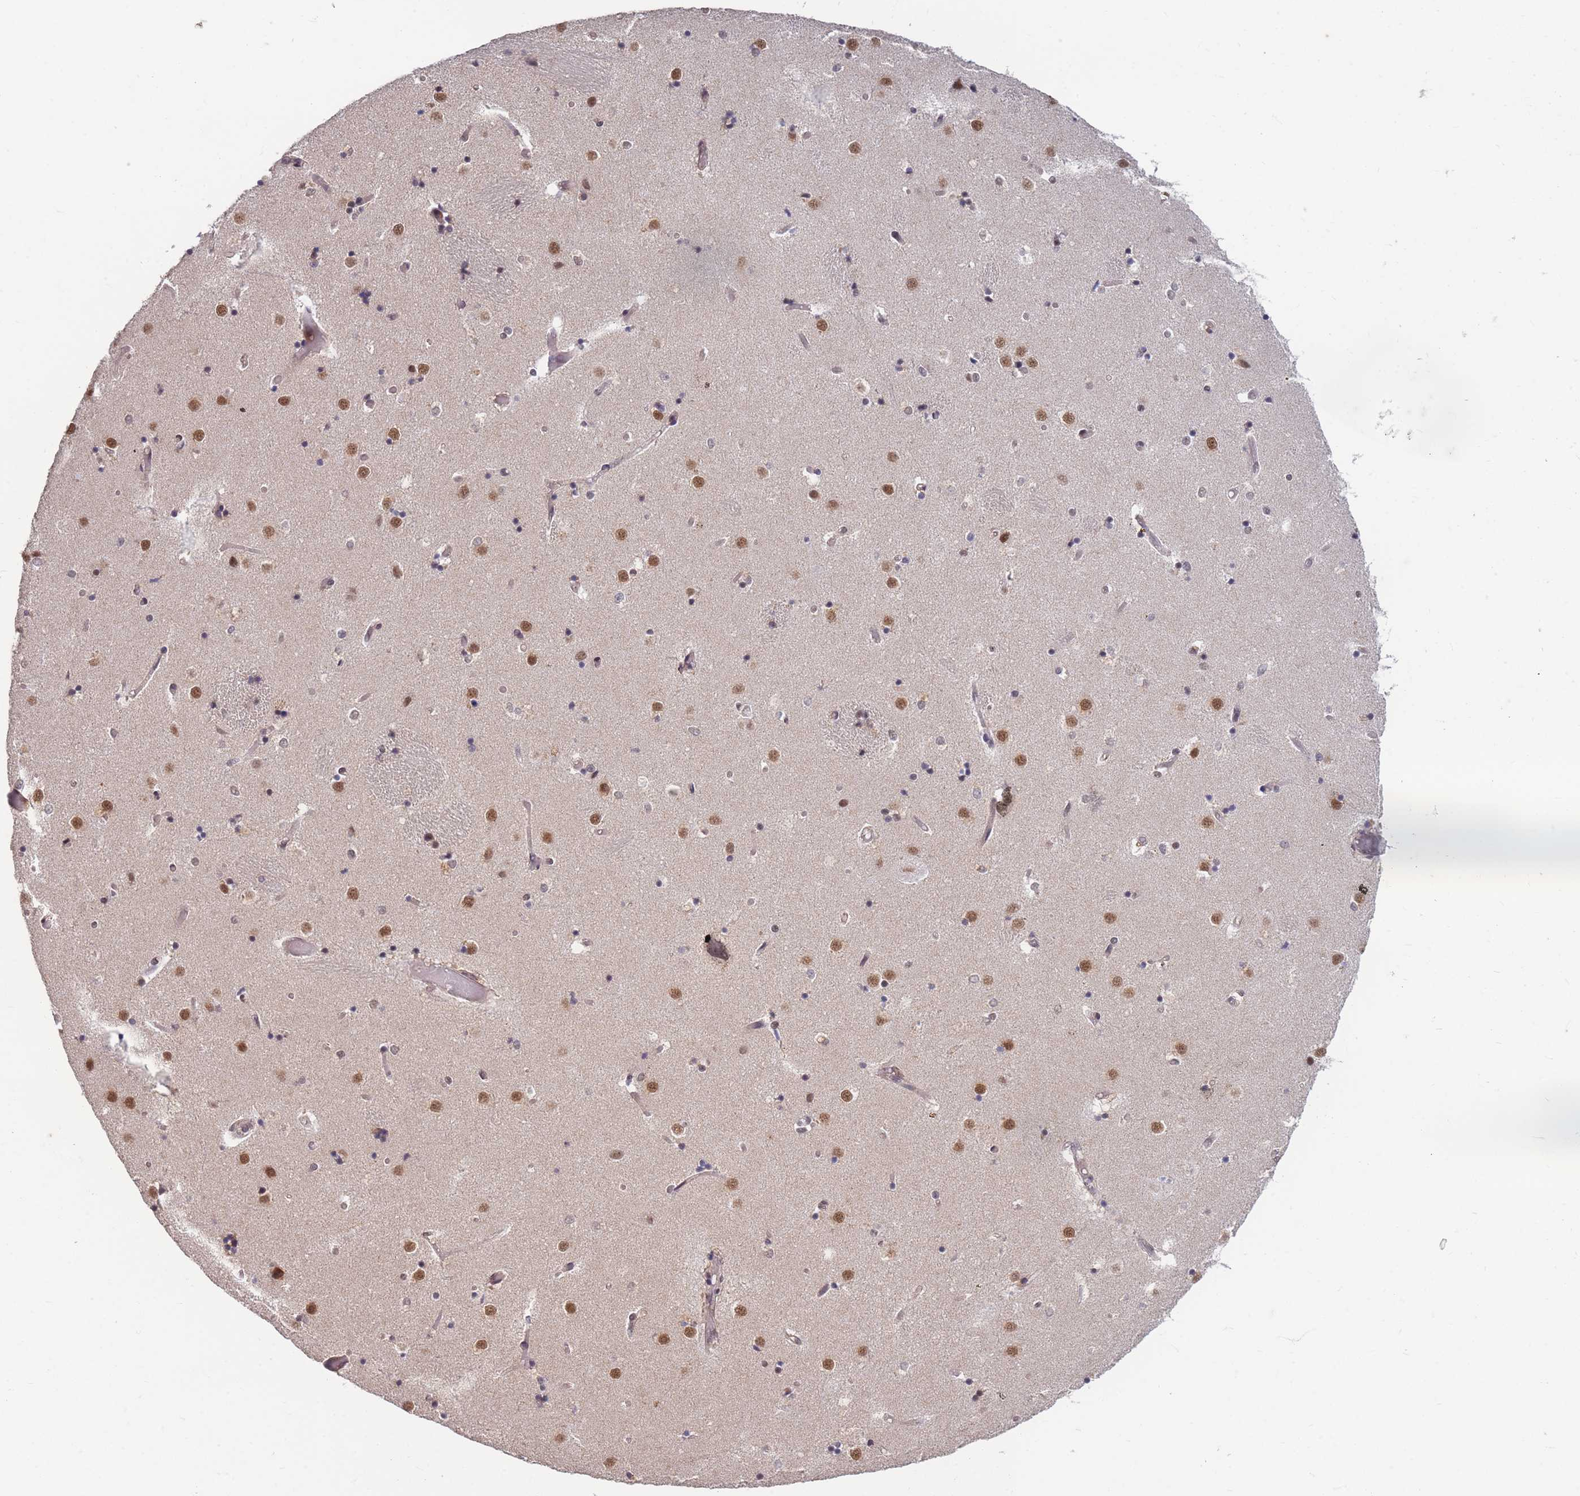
{"staining": {"intensity": "weak", "quantity": "<25%", "location": "nuclear"}, "tissue": "caudate", "cell_type": "Glial cells", "image_type": "normal", "snomed": [{"axis": "morphology", "description": "Normal tissue, NOS"}, {"axis": "topography", "description": "Lateral ventricle wall"}], "caption": "The immunohistochemistry image has no significant staining in glial cells of caudate.", "gene": "SNRPA1", "patient": {"sex": "female", "age": 52}}